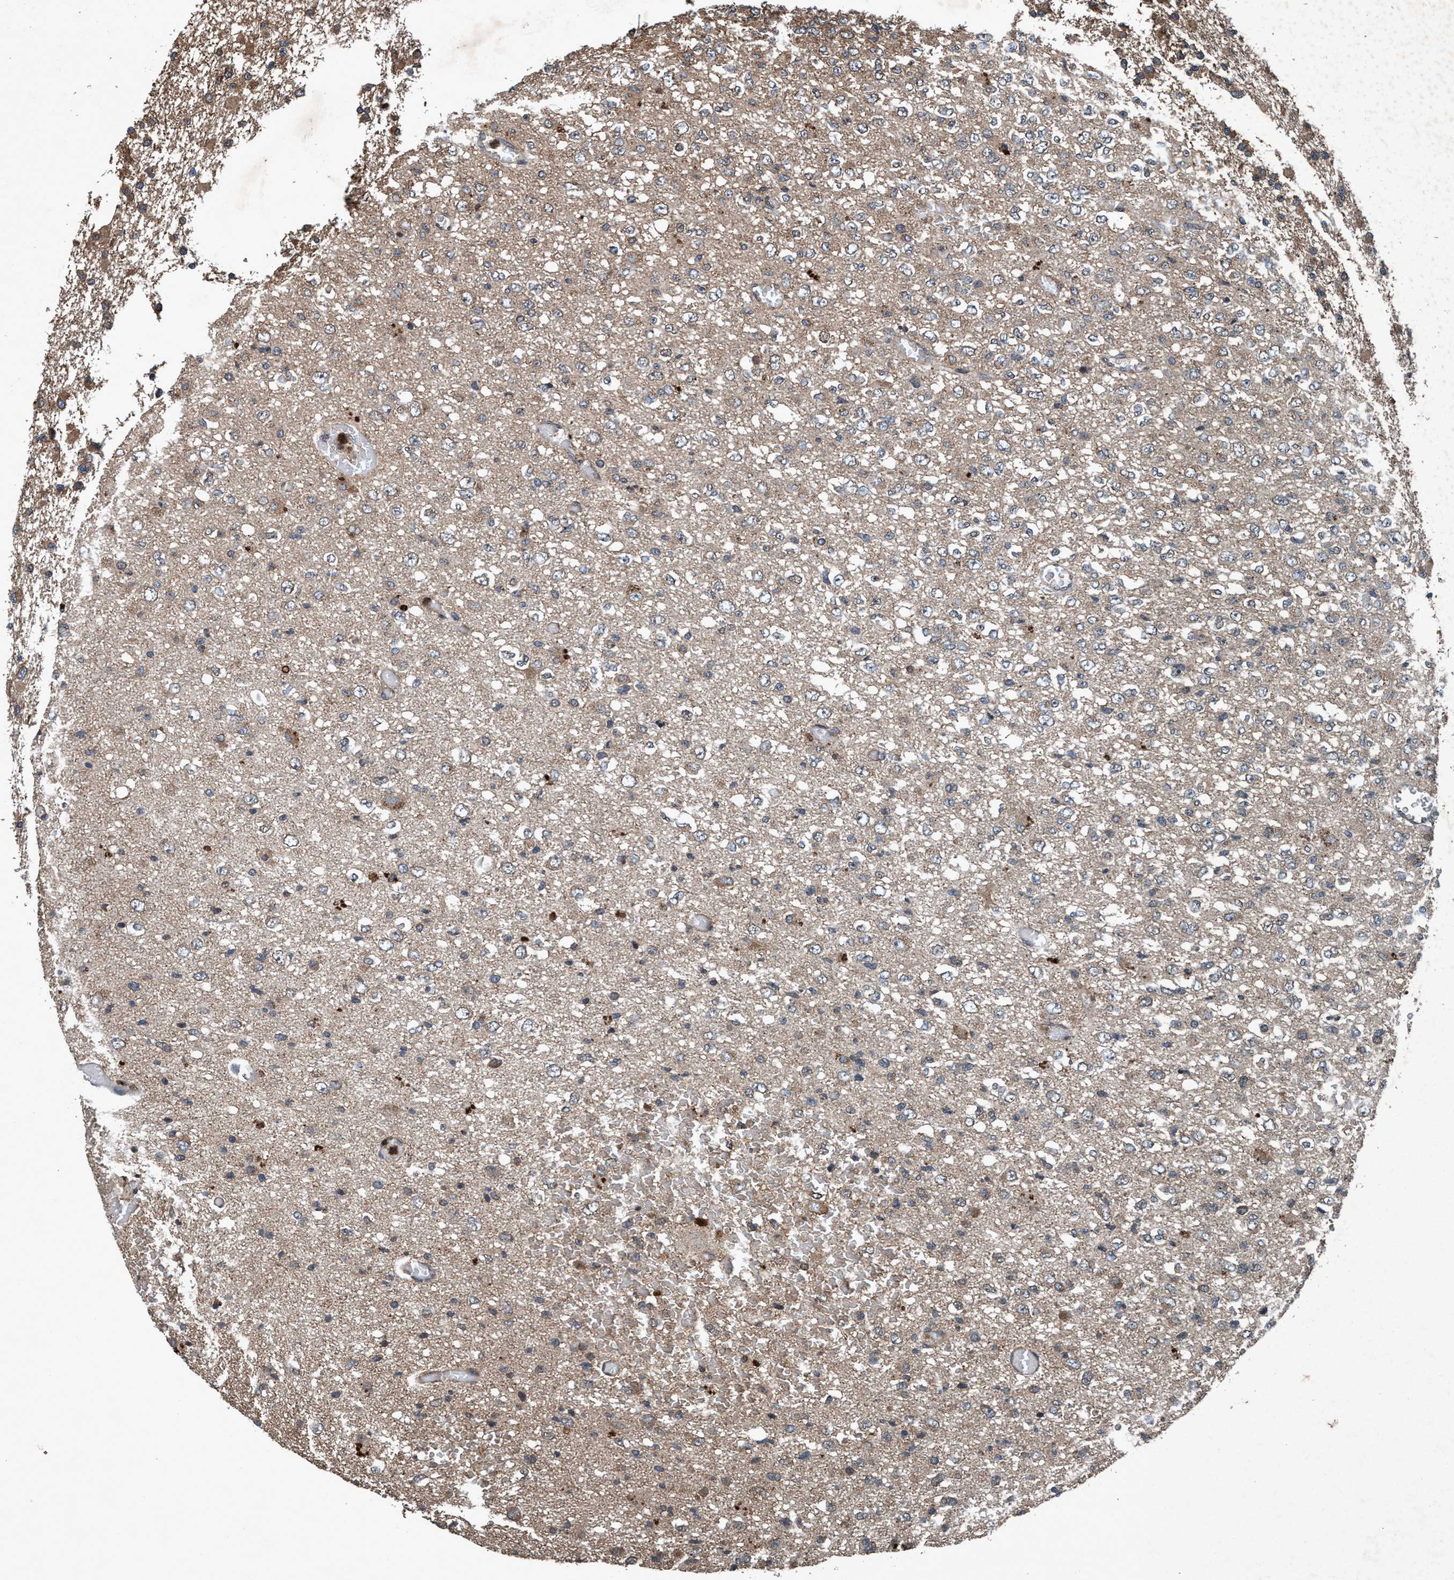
{"staining": {"intensity": "weak", "quantity": "25%-75%", "location": "cytoplasmic/membranous"}, "tissue": "glioma", "cell_type": "Tumor cells", "image_type": "cancer", "snomed": [{"axis": "morphology", "description": "Glioma, malignant, High grade"}, {"axis": "topography", "description": "pancreas cauda"}], "caption": "A brown stain shows weak cytoplasmic/membranous expression of a protein in human glioma tumor cells.", "gene": "AKT1S1", "patient": {"sex": "male", "age": 60}}